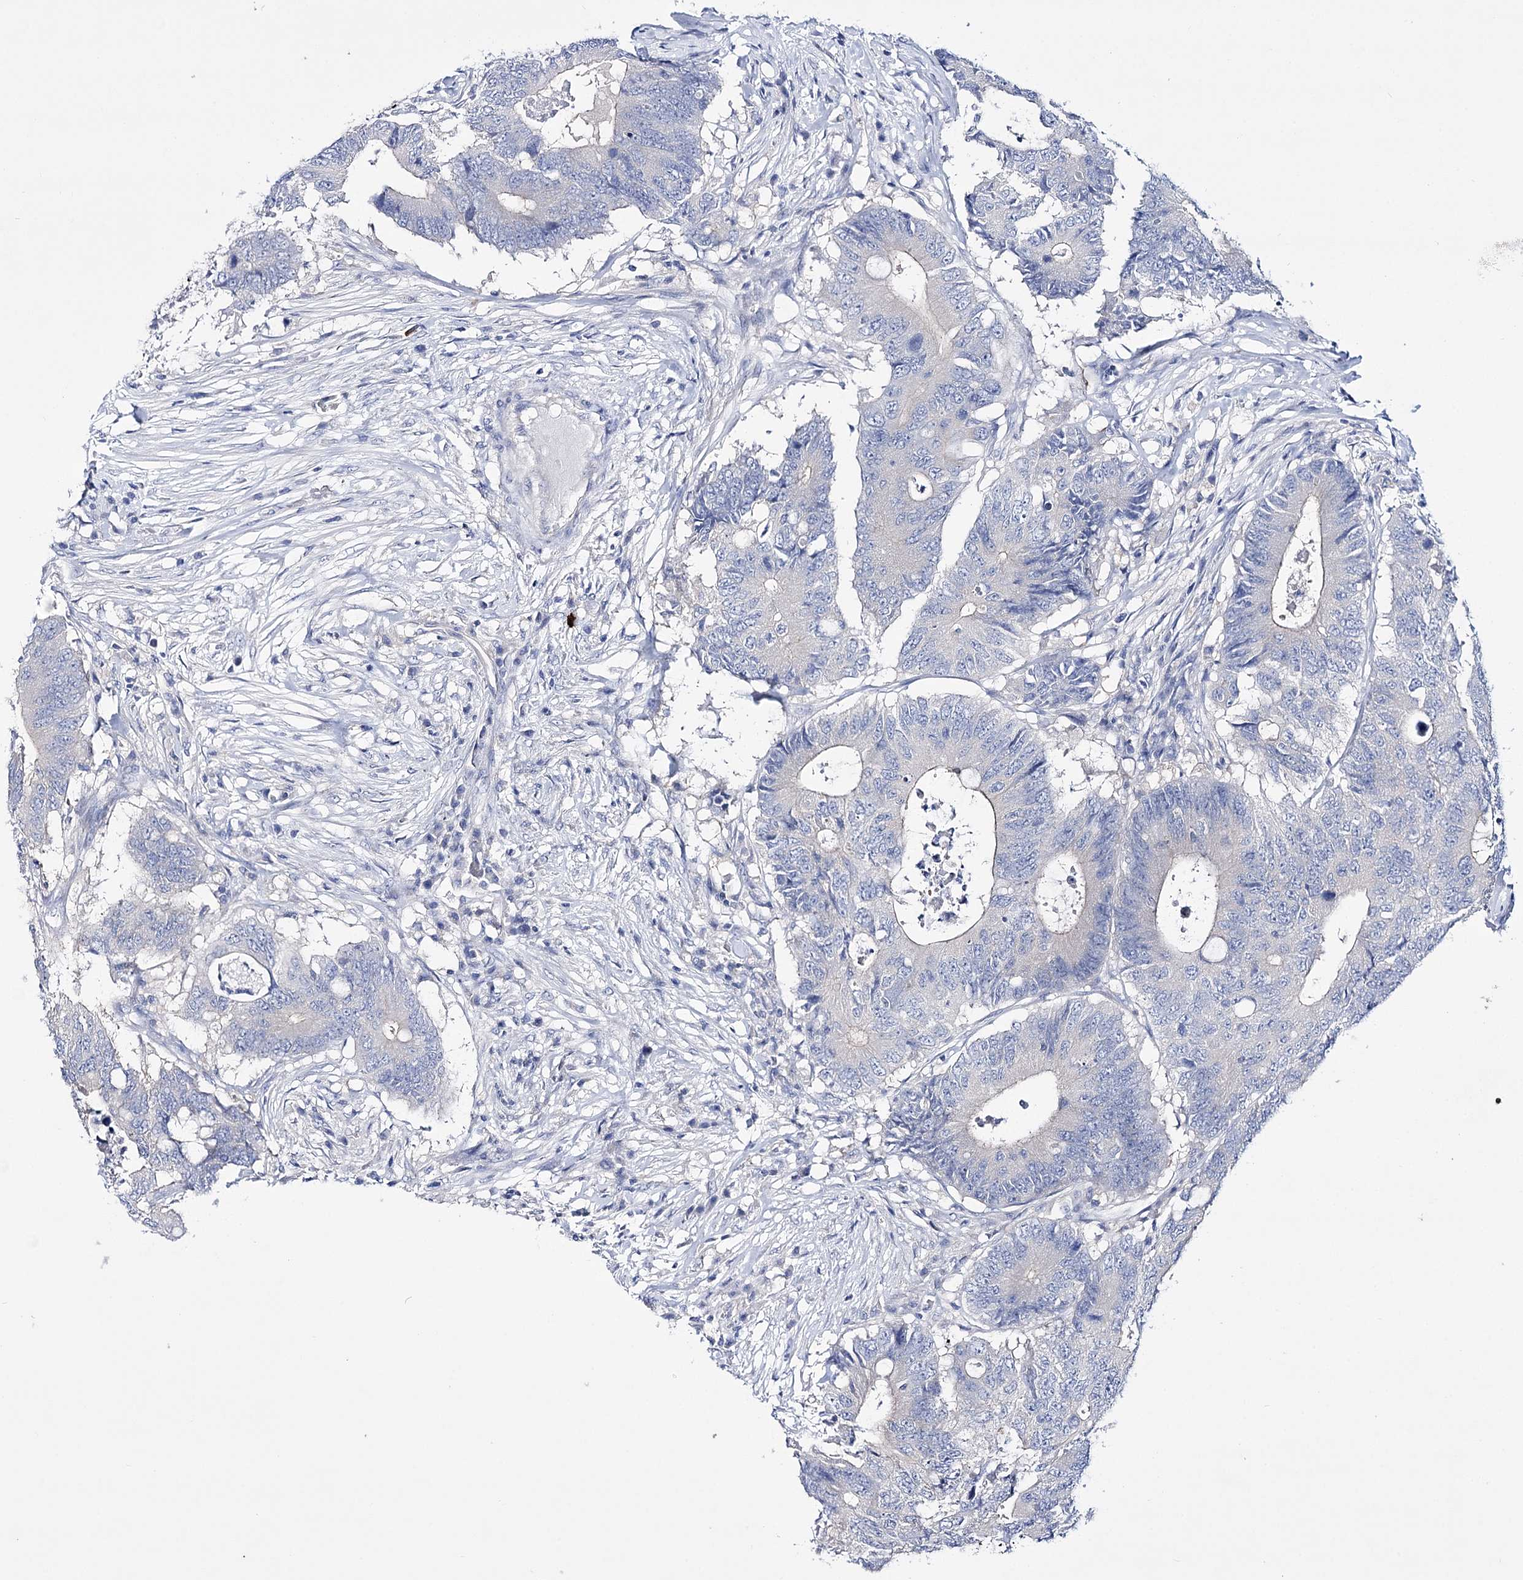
{"staining": {"intensity": "negative", "quantity": "none", "location": "none"}, "tissue": "colorectal cancer", "cell_type": "Tumor cells", "image_type": "cancer", "snomed": [{"axis": "morphology", "description": "Adenocarcinoma, NOS"}, {"axis": "topography", "description": "Colon"}], "caption": "Human colorectal cancer stained for a protein using immunohistochemistry (IHC) displays no staining in tumor cells.", "gene": "LRRC34", "patient": {"sex": "male", "age": 71}}